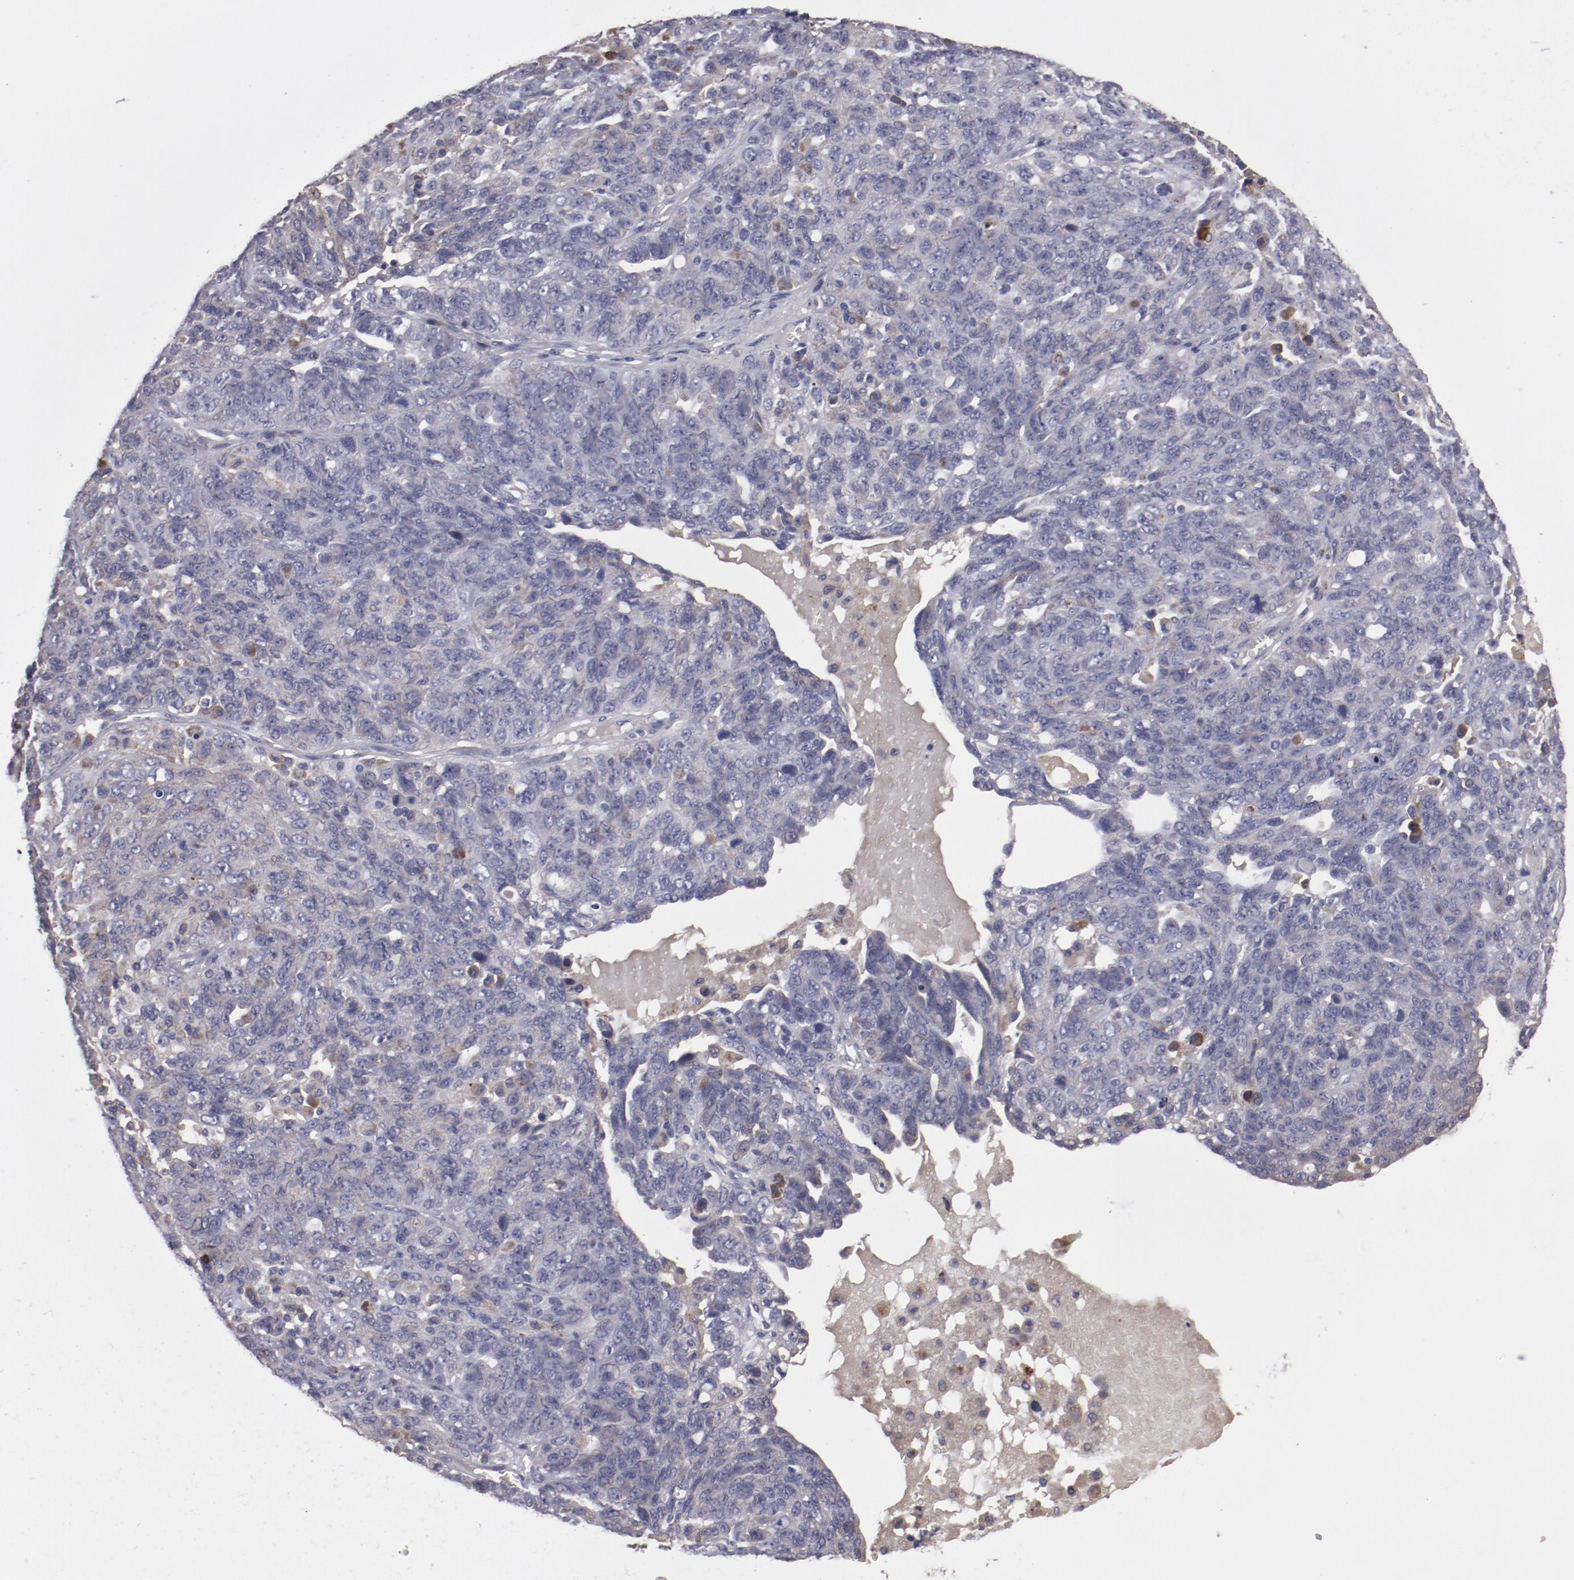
{"staining": {"intensity": "weak", "quantity": "25%-75%", "location": "cytoplasmic/membranous"}, "tissue": "ovarian cancer", "cell_type": "Tumor cells", "image_type": "cancer", "snomed": [{"axis": "morphology", "description": "Cystadenocarcinoma, serous, NOS"}, {"axis": "topography", "description": "Ovary"}], "caption": "Immunohistochemical staining of ovarian serous cystadenocarcinoma shows low levels of weak cytoplasmic/membranous protein positivity in about 25%-75% of tumor cells. The staining was performed using DAB (3,3'-diaminobenzidine), with brown indicating positive protein expression. Nuclei are stained blue with hematoxylin.", "gene": "IL12A", "patient": {"sex": "female", "age": 71}}